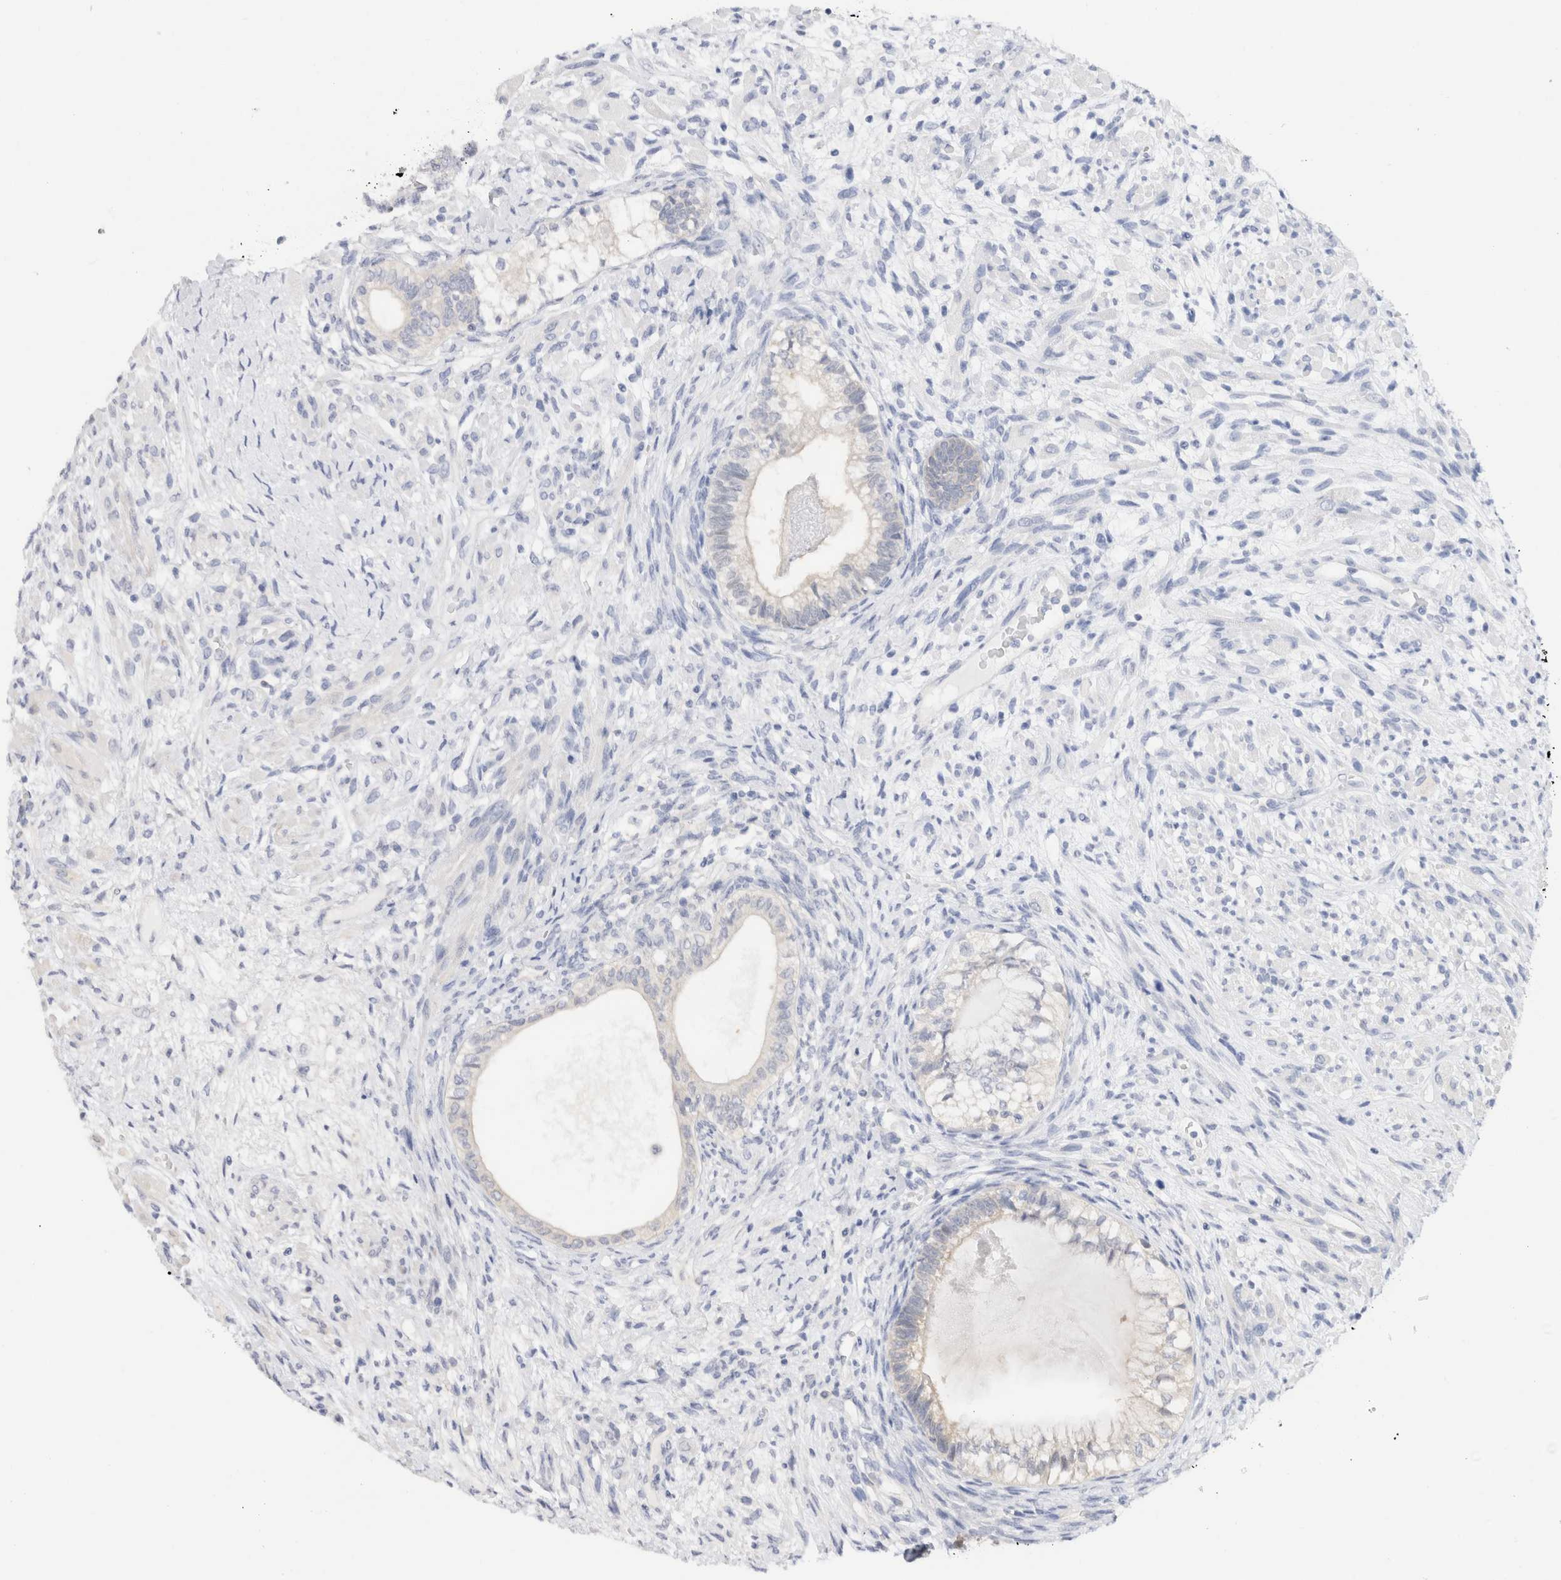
{"staining": {"intensity": "weak", "quantity": "25%-75%", "location": "cytoplasmic/membranous"}, "tissue": "testis cancer", "cell_type": "Tumor cells", "image_type": "cancer", "snomed": [{"axis": "morphology", "description": "Seminoma, NOS"}, {"axis": "morphology", "description": "Carcinoma, Embryonal, NOS"}, {"axis": "topography", "description": "Testis"}], "caption": "IHC histopathology image of human testis cancer (embryonal carcinoma) stained for a protein (brown), which displays low levels of weak cytoplasmic/membranous positivity in approximately 25%-75% of tumor cells.", "gene": "C17orf97", "patient": {"sex": "male", "age": 28}}